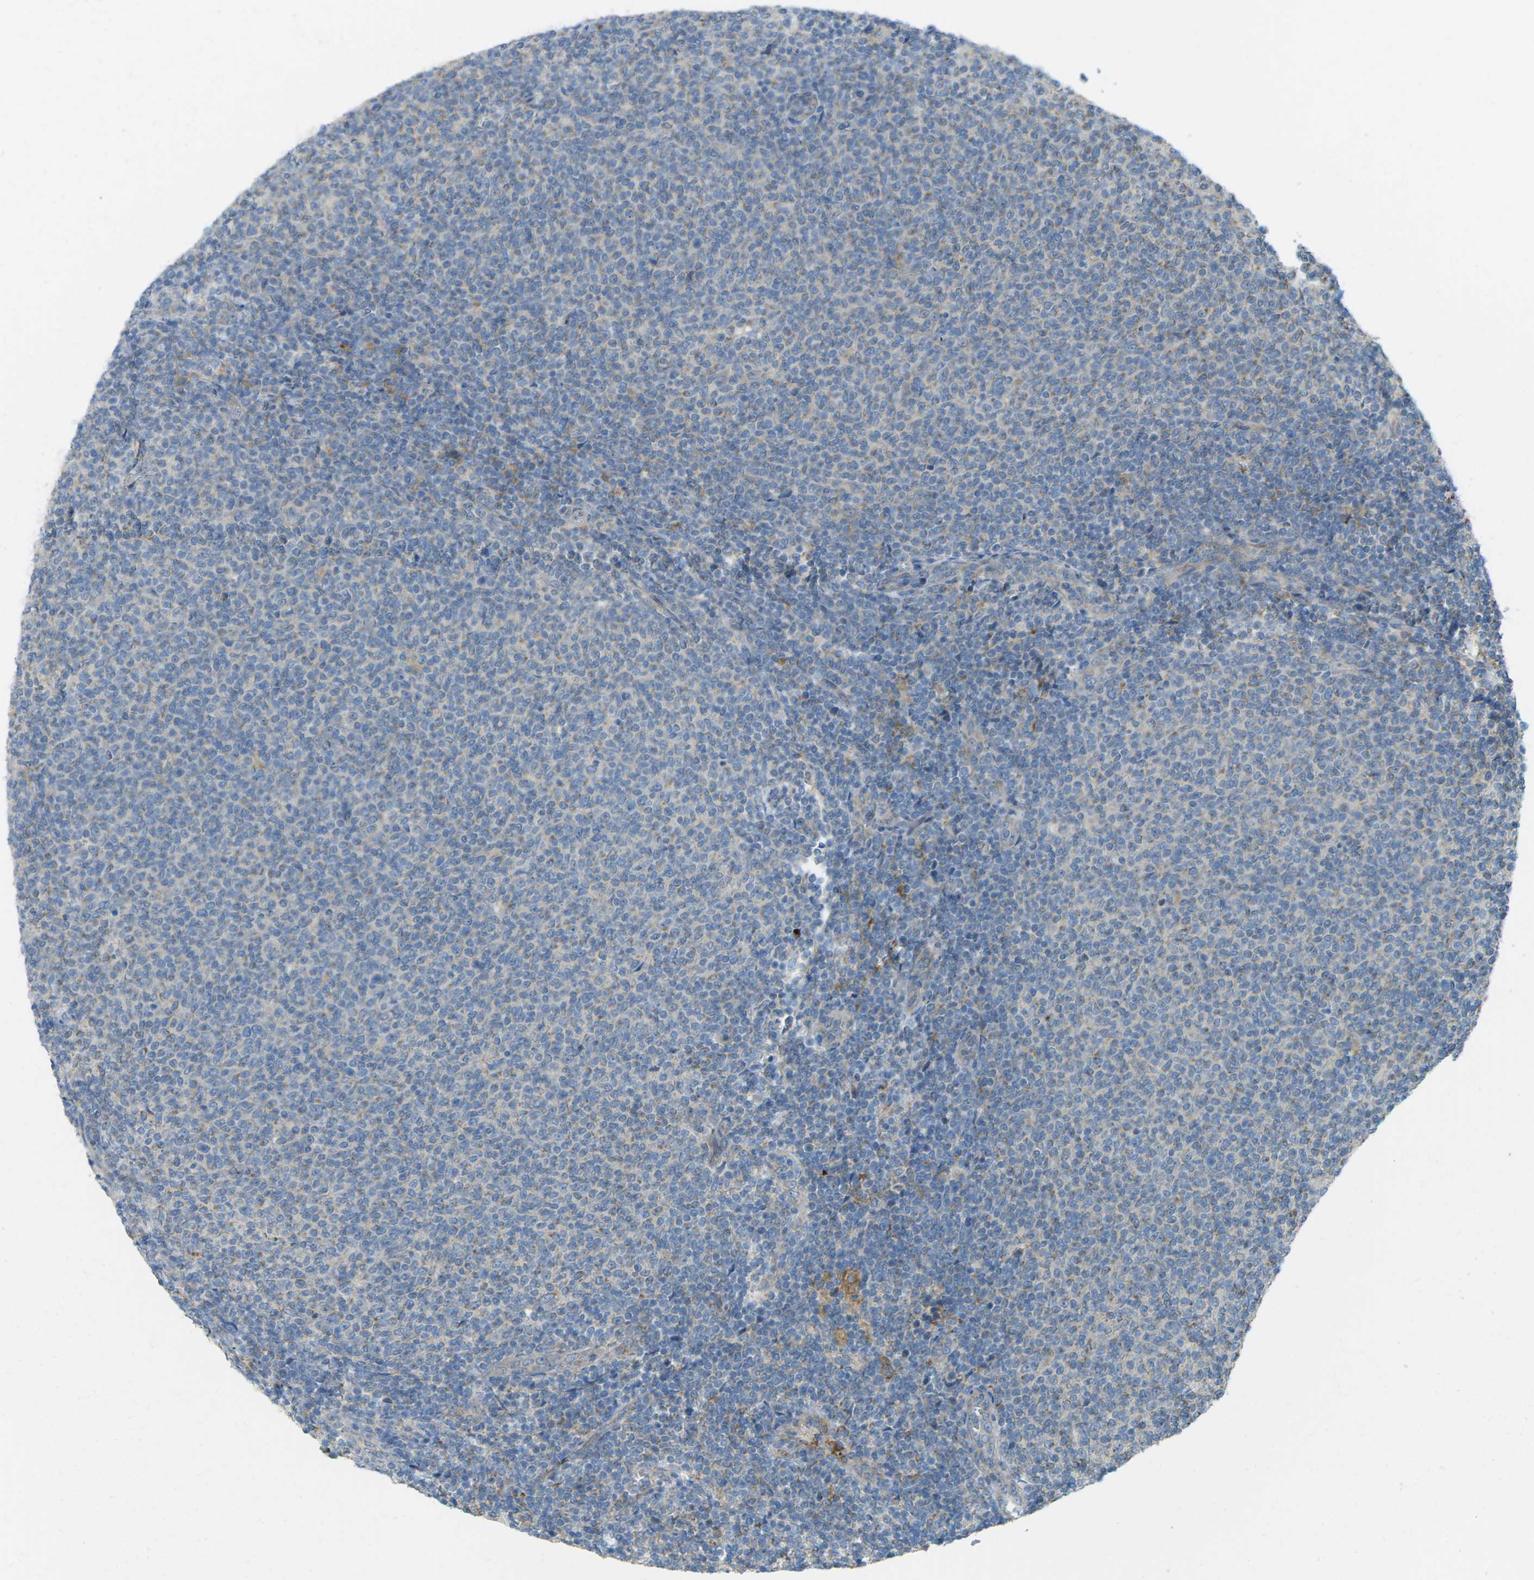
{"staining": {"intensity": "negative", "quantity": "none", "location": "none"}, "tissue": "lymphoma", "cell_type": "Tumor cells", "image_type": "cancer", "snomed": [{"axis": "morphology", "description": "Malignant lymphoma, non-Hodgkin's type, Low grade"}, {"axis": "topography", "description": "Lymph node"}], "caption": "Protein analysis of low-grade malignant lymphoma, non-Hodgkin's type shows no significant staining in tumor cells.", "gene": "MYLK4", "patient": {"sex": "male", "age": 66}}